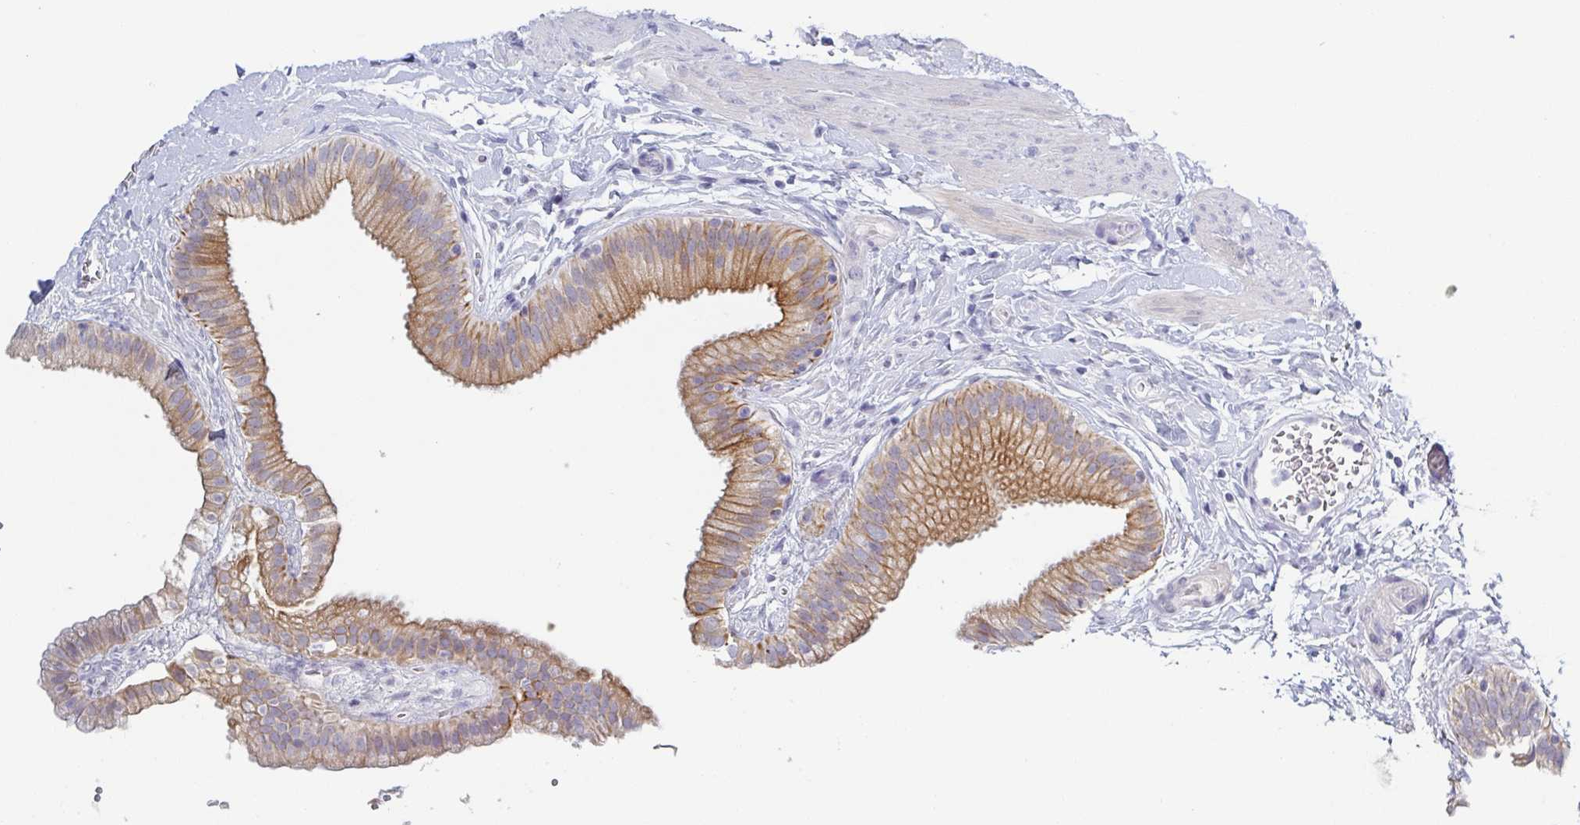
{"staining": {"intensity": "moderate", "quantity": ">75%", "location": "cytoplasmic/membranous"}, "tissue": "gallbladder", "cell_type": "Glandular cells", "image_type": "normal", "snomed": [{"axis": "morphology", "description": "Normal tissue, NOS"}, {"axis": "topography", "description": "Gallbladder"}], "caption": "Moderate cytoplasmic/membranous staining is seen in about >75% of glandular cells in normal gallbladder. The staining was performed using DAB (3,3'-diaminobenzidine) to visualize the protein expression in brown, while the nuclei were stained in blue with hematoxylin (Magnification: 20x).", "gene": "RHOV", "patient": {"sex": "female", "age": 63}}